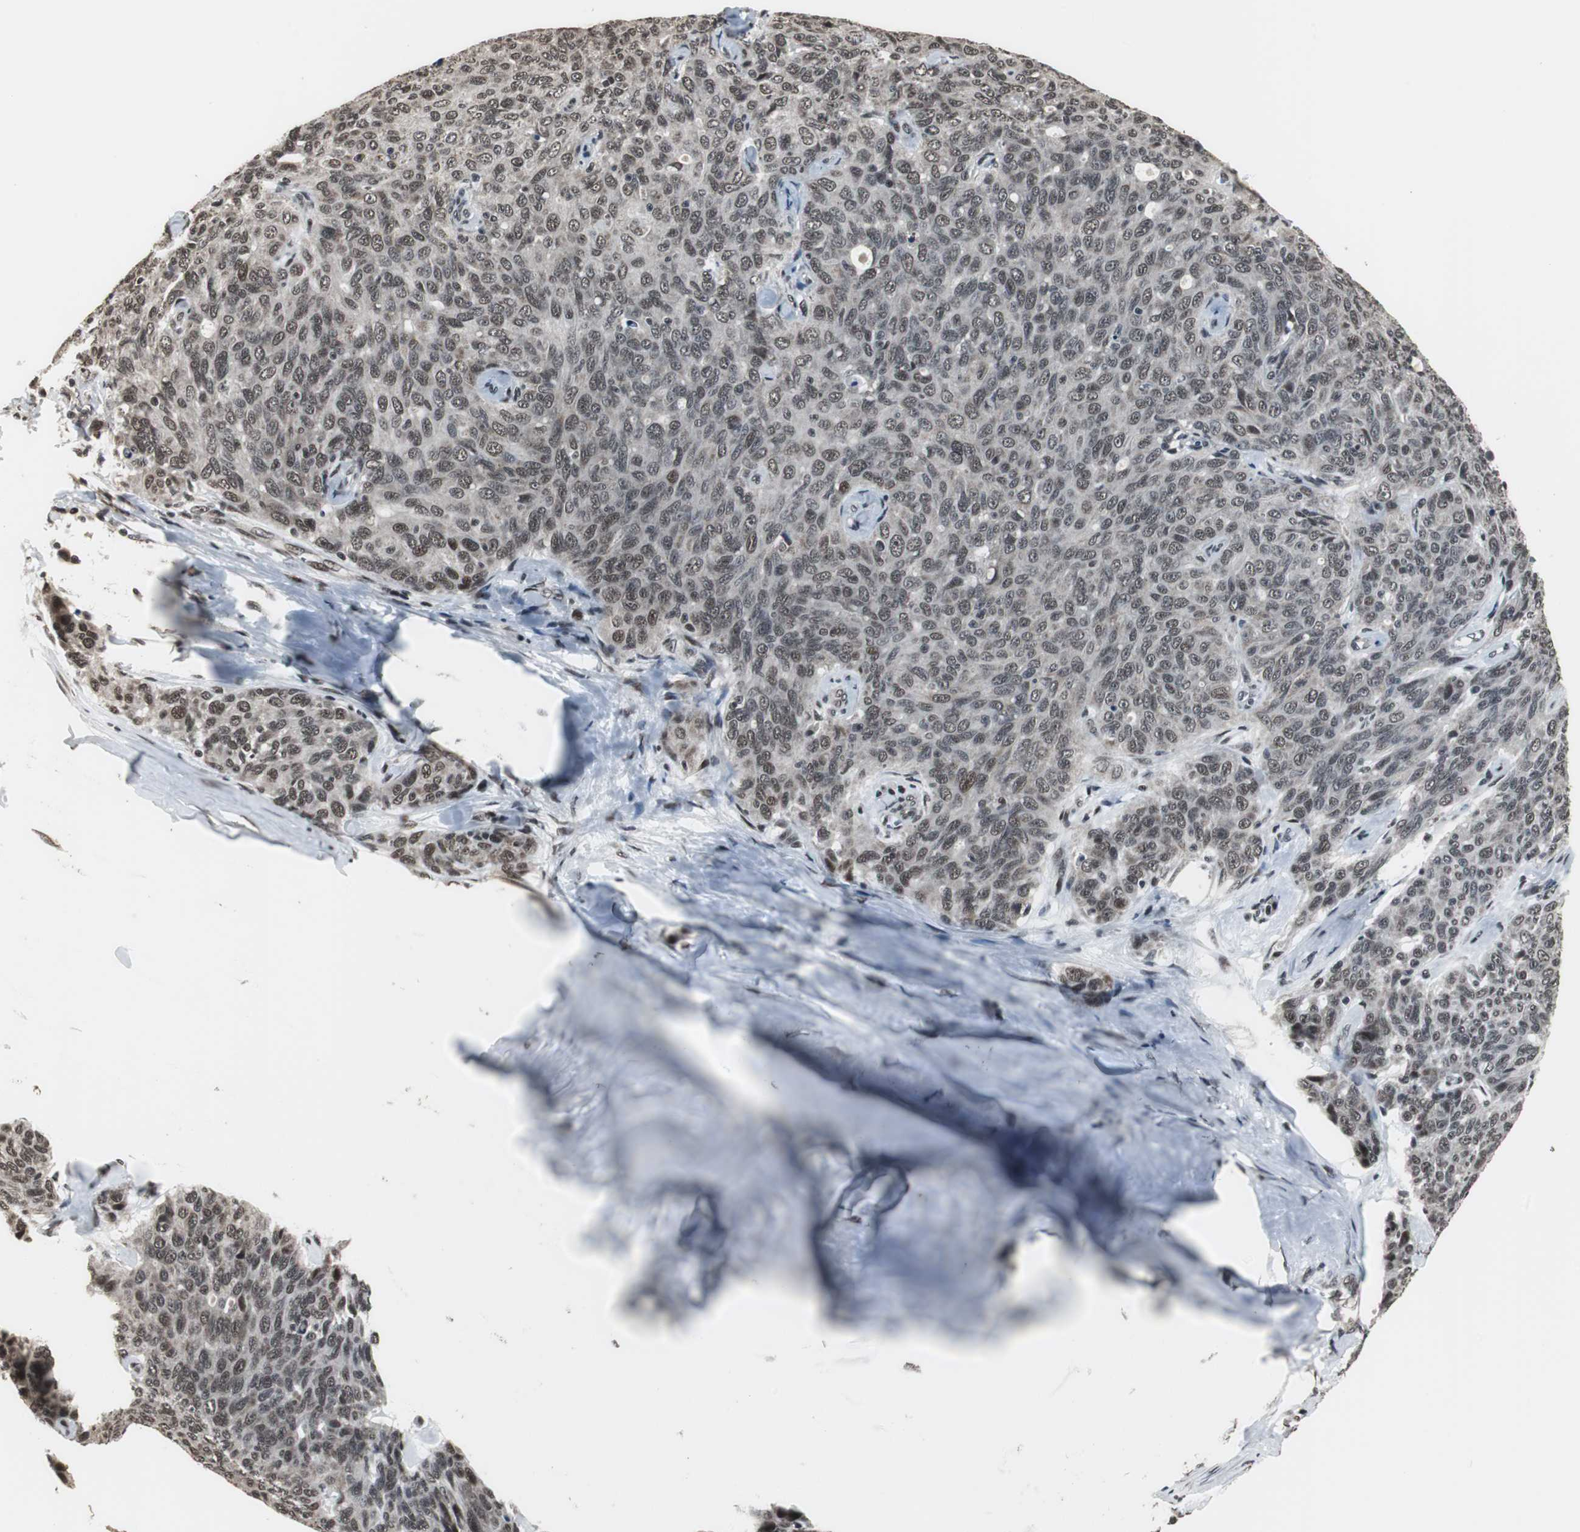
{"staining": {"intensity": "moderate", "quantity": ">75%", "location": "nuclear"}, "tissue": "ovarian cancer", "cell_type": "Tumor cells", "image_type": "cancer", "snomed": [{"axis": "morphology", "description": "Carcinoma, endometroid"}, {"axis": "topography", "description": "Ovary"}], "caption": "Tumor cells exhibit medium levels of moderate nuclear staining in approximately >75% of cells in ovarian cancer.", "gene": "CDK9", "patient": {"sex": "female", "age": 60}}